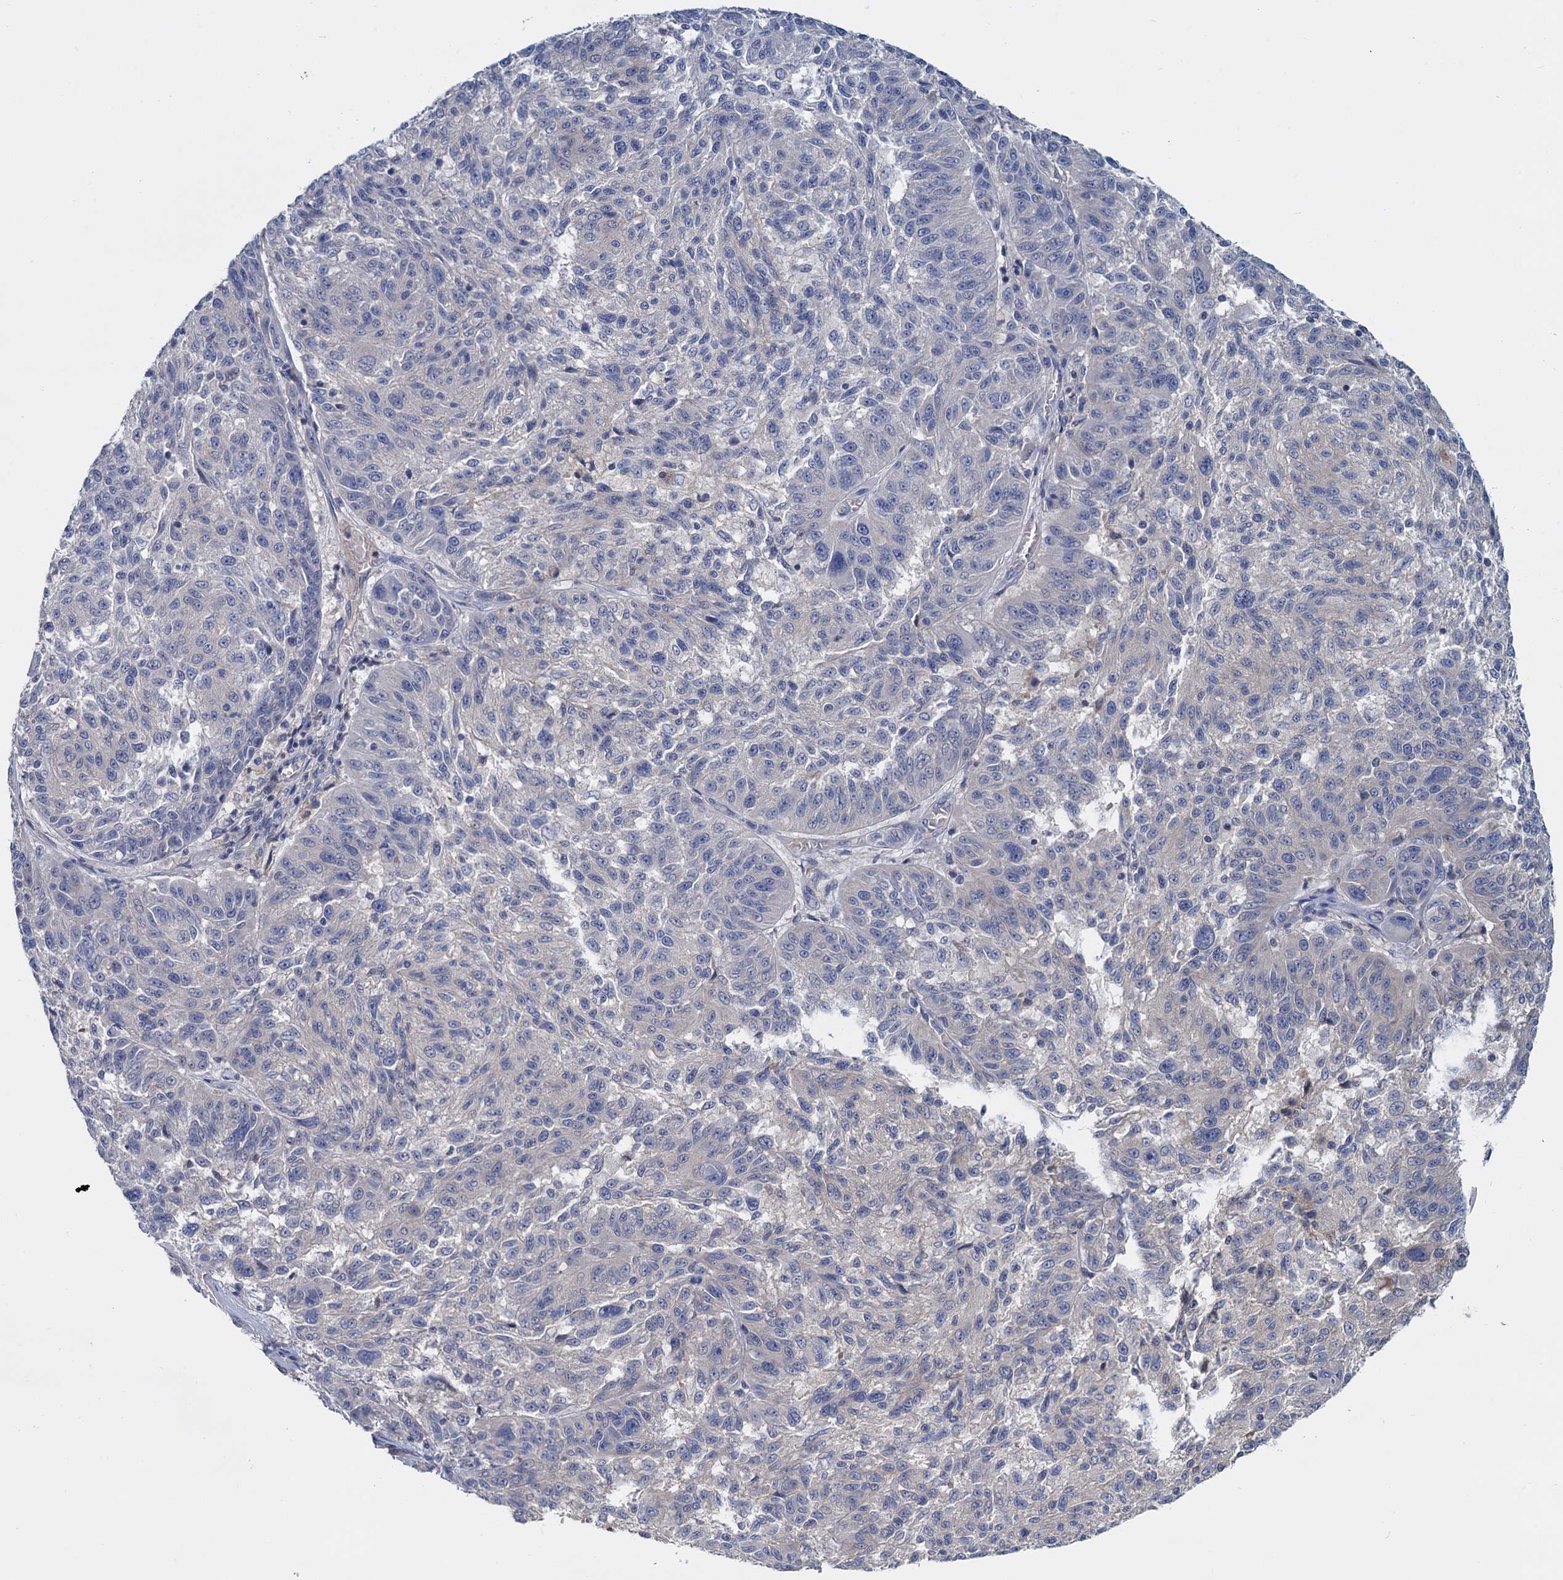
{"staining": {"intensity": "negative", "quantity": "none", "location": "none"}, "tissue": "melanoma", "cell_type": "Tumor cells", "image_type": "cancer", "snomed": [{"axis": "morphology", "description": "Malignant melanoma, NOS"}, {"axis": "topography", "description": "Skin"}], "caption": "Immunohistochemical staining of human melanoma shows no significant expression in tumor cells.", "gene": "ACSM3", "patient": {"sex": "male", "age": 53}}